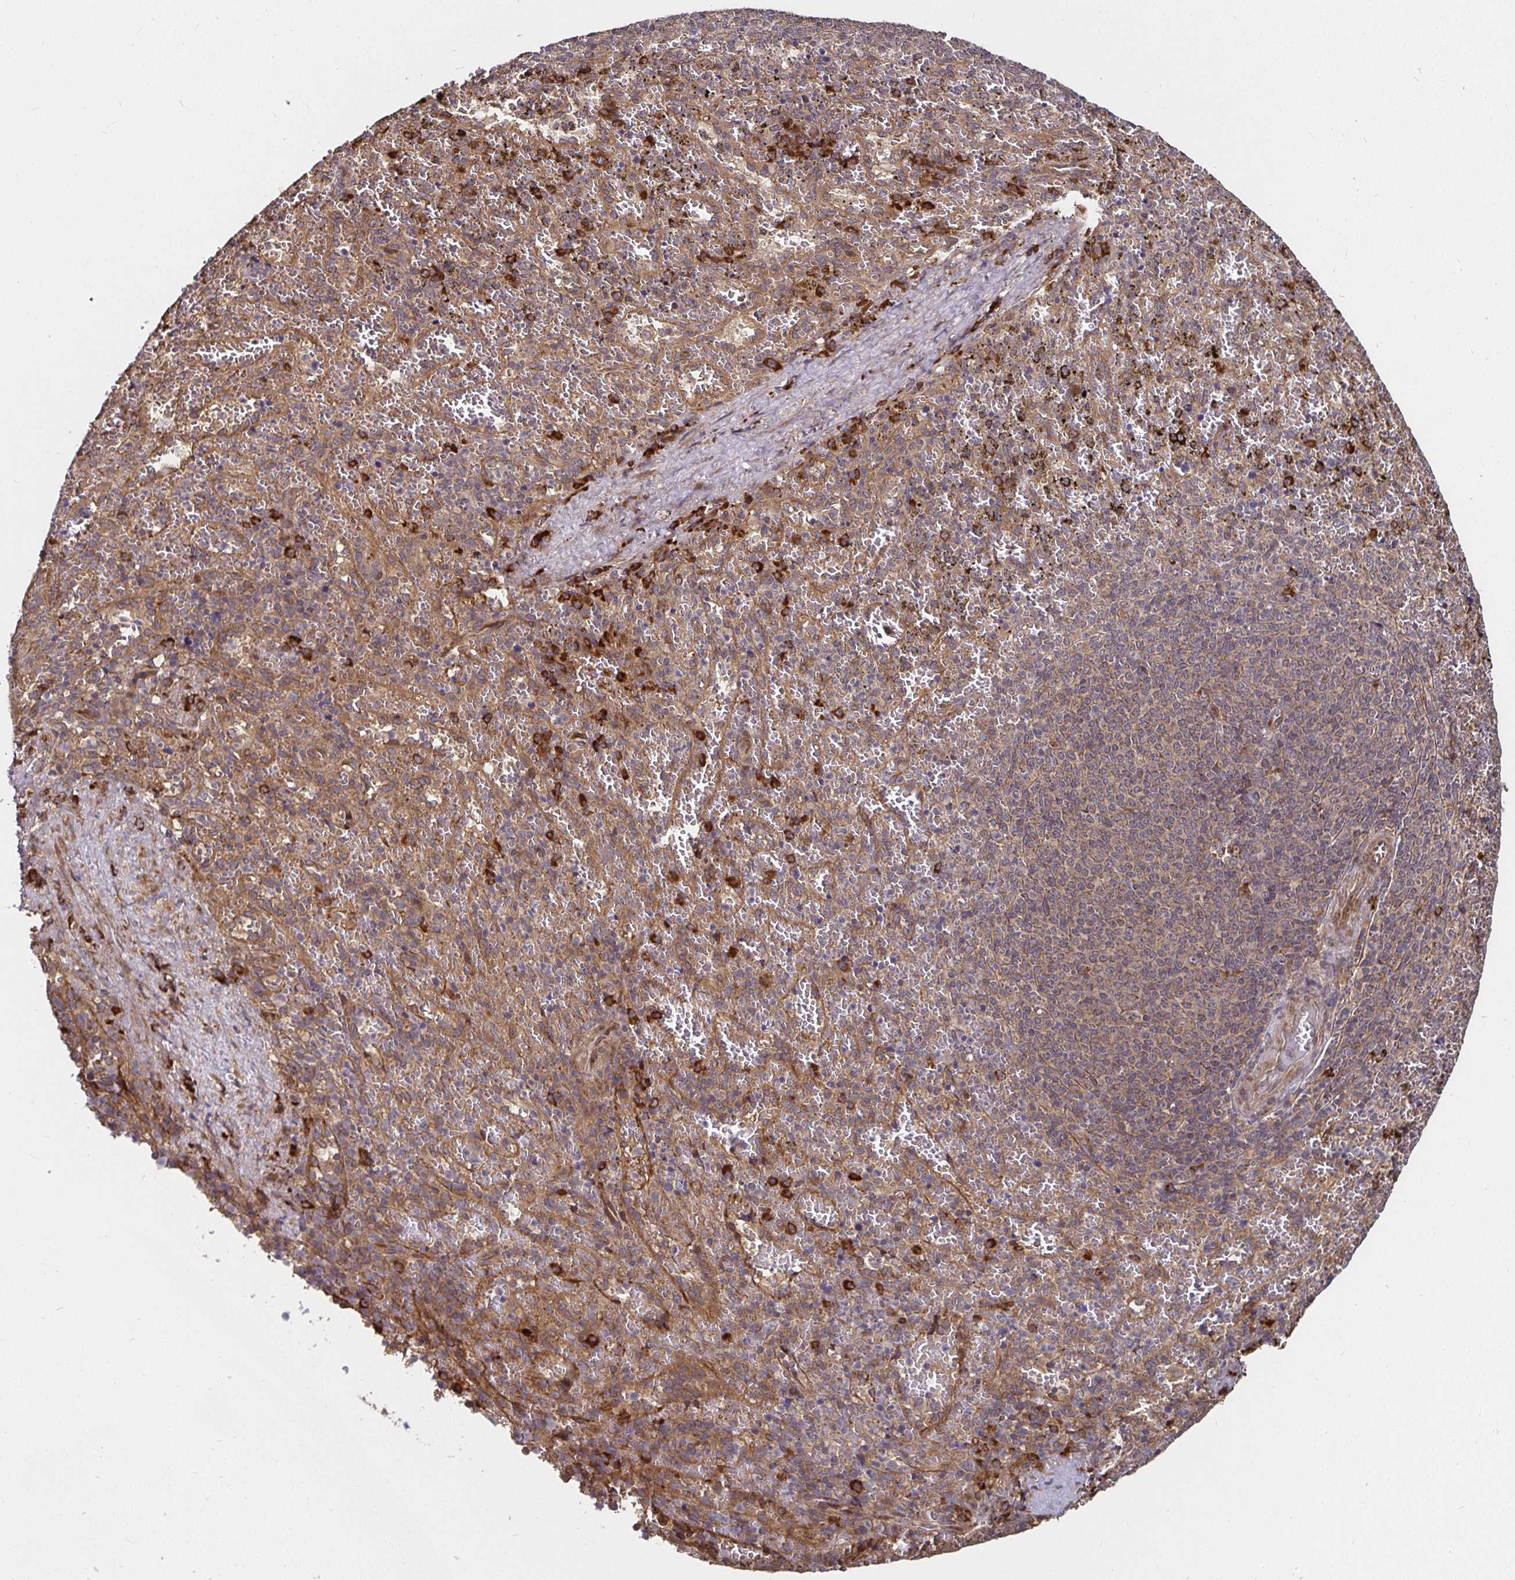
{"staining": {"intensity": "strong", "quantity": "<25%", "location": "cytoplasmic/membranous"}, "tissue": "spleen", "cell_type": "Cells in red pulp", "image_type": "normal", "snomed": [{"axis": "morphology", "description": "Normal tissue, NOS"}, {"axis": "topography", "description": "Spleen"}], "caption": "Immunohistochemistry (IHC) photomicrograph of unremarkable spleen: human spleen stained using immunohistochemistry shows medium levels of strong protein expression localized specifically in the cytoplasmic/membranous of cells in red pulp, appearing as a cytoplasmic/membranous brown color.", "gene": "MLST8", "patient": {"sex": "female", "age": 50}}